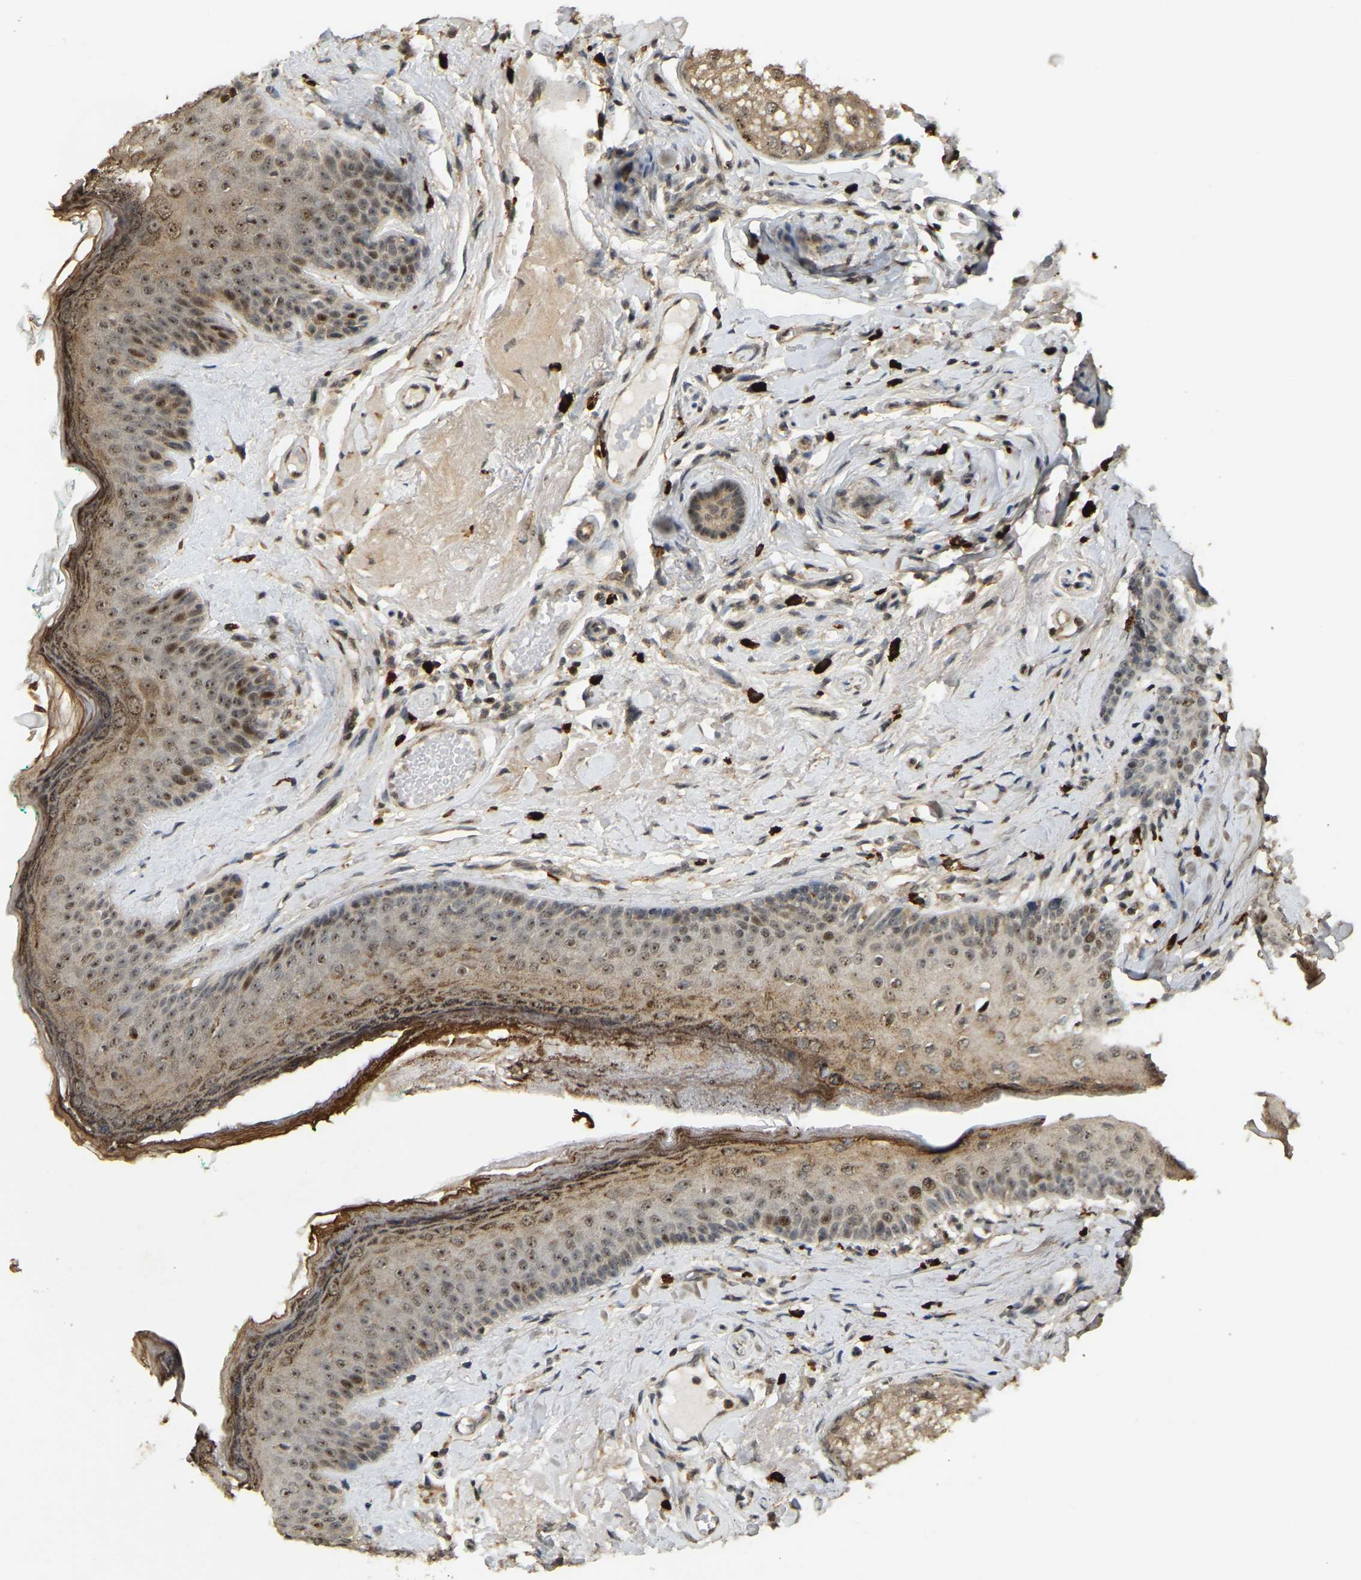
{"staining": {"intensity": "strong", "quantity": "25%-75%", "location": "nuclear"}, "tissue": "oral mucosa", "cell_type": "Squamous epithelial cells", "image_type": "normal", "snomed": [{"axis": "morphology", "description": "Normal tissue, NOS"}, {"axis": "topography", "description": "Skin"}, {"axis": "topography", "description": "Oral tissue"}], "caption": "The image displays immunohistochemical staining of benign oral mucosa. There is strong nuclear positivity is seen in approximately 25%-75% of squamous epithelial cells.", "gene": "BRF2", "patient": {"sex": "male", "age": 84}}